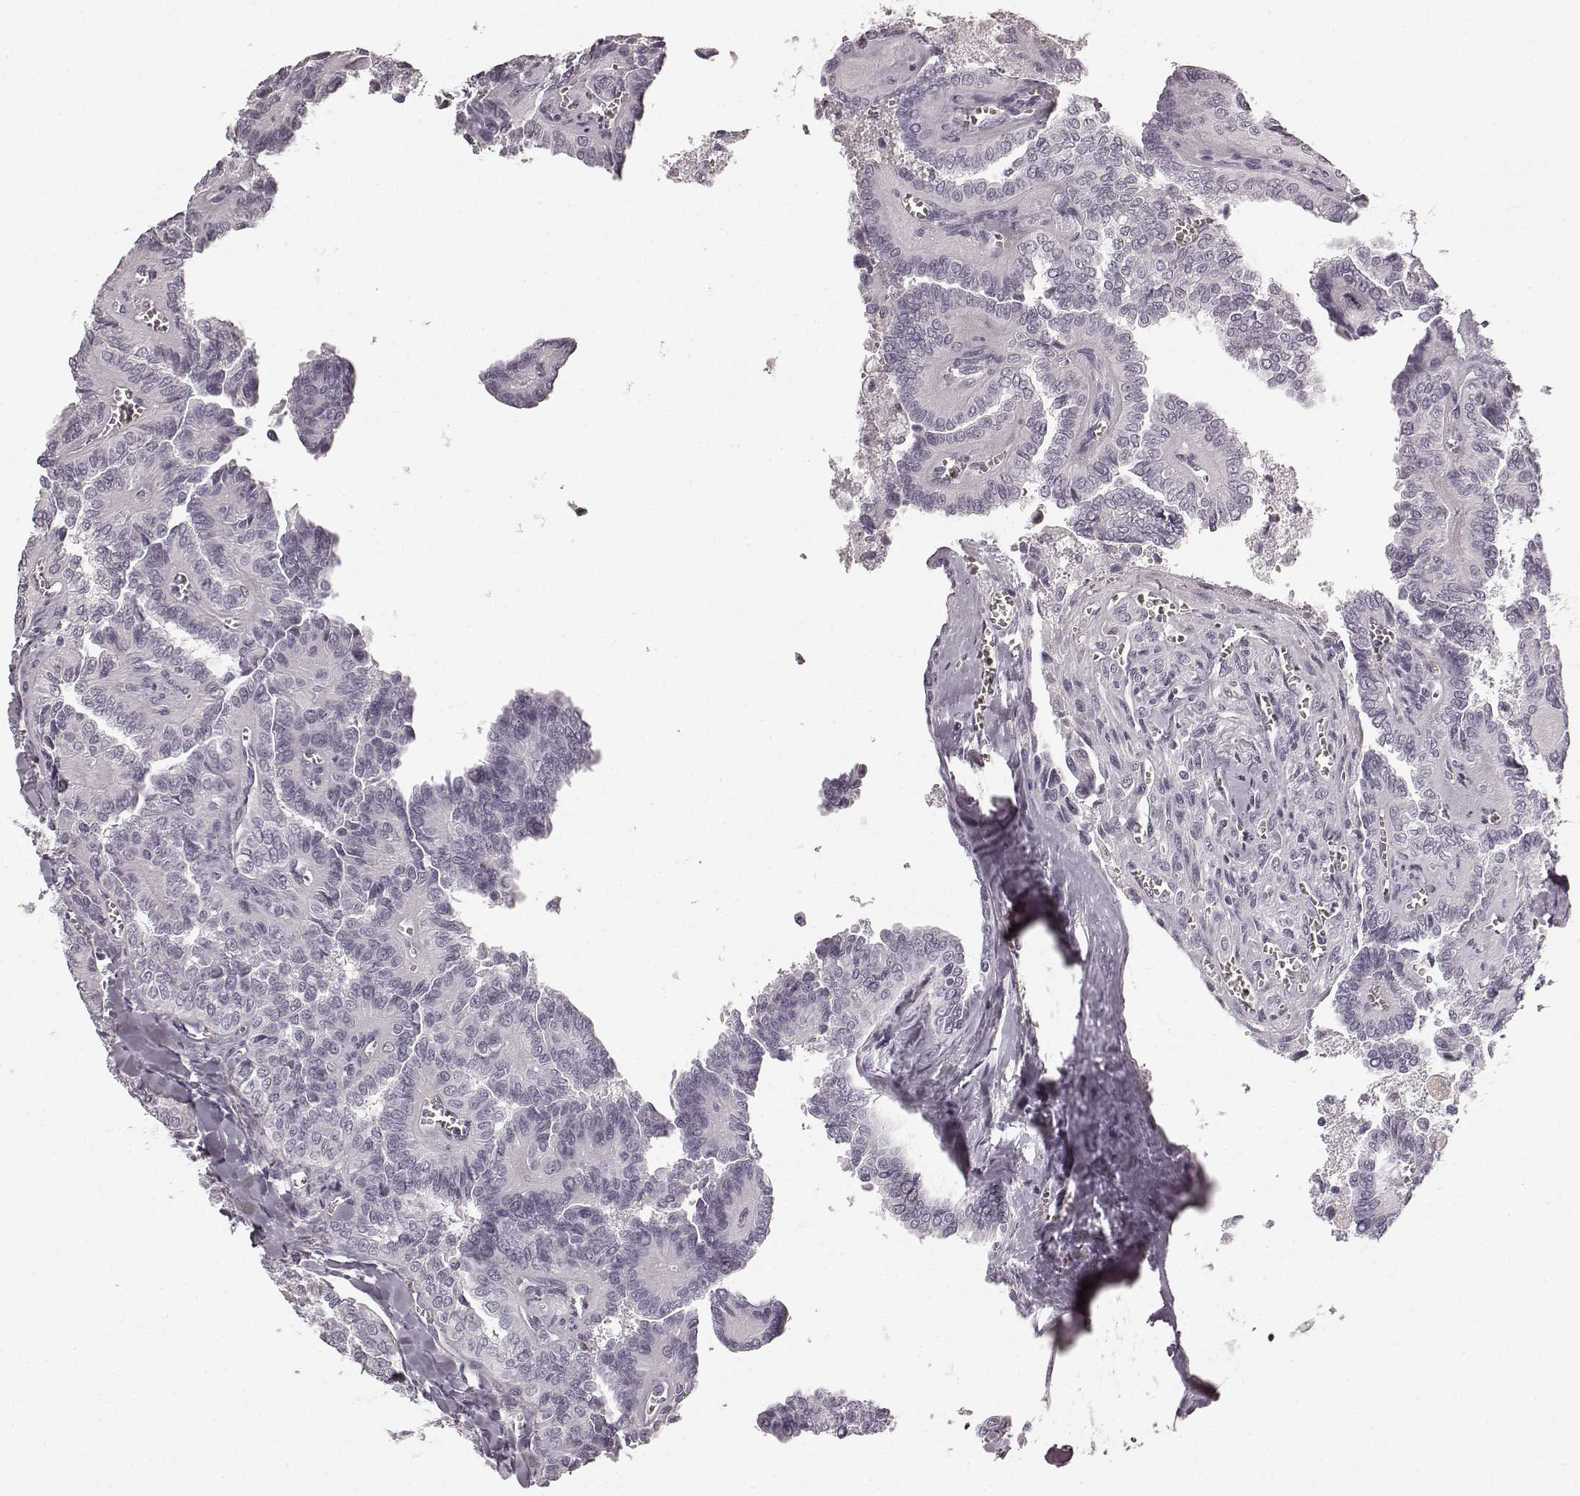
{"staining": {"intensity": "negative", "quantity": "none", "location": "none"}, "tissue": "thyroid cancer", "cell_type": "Tumor cells", "image_type": "cancer", "snomed": [{"axis": "morphology", "description": "Papillary adenocarcinoma, NOS"}, {"axis": "topography", "description": "Thyroid gland"}], "caption": "DAB immunohistochemical staining of thyroid cancer shows no significant expression in tumor cells.", "gene": "TMPRSS15", "patient": {"sex": "female", "age": 41}}